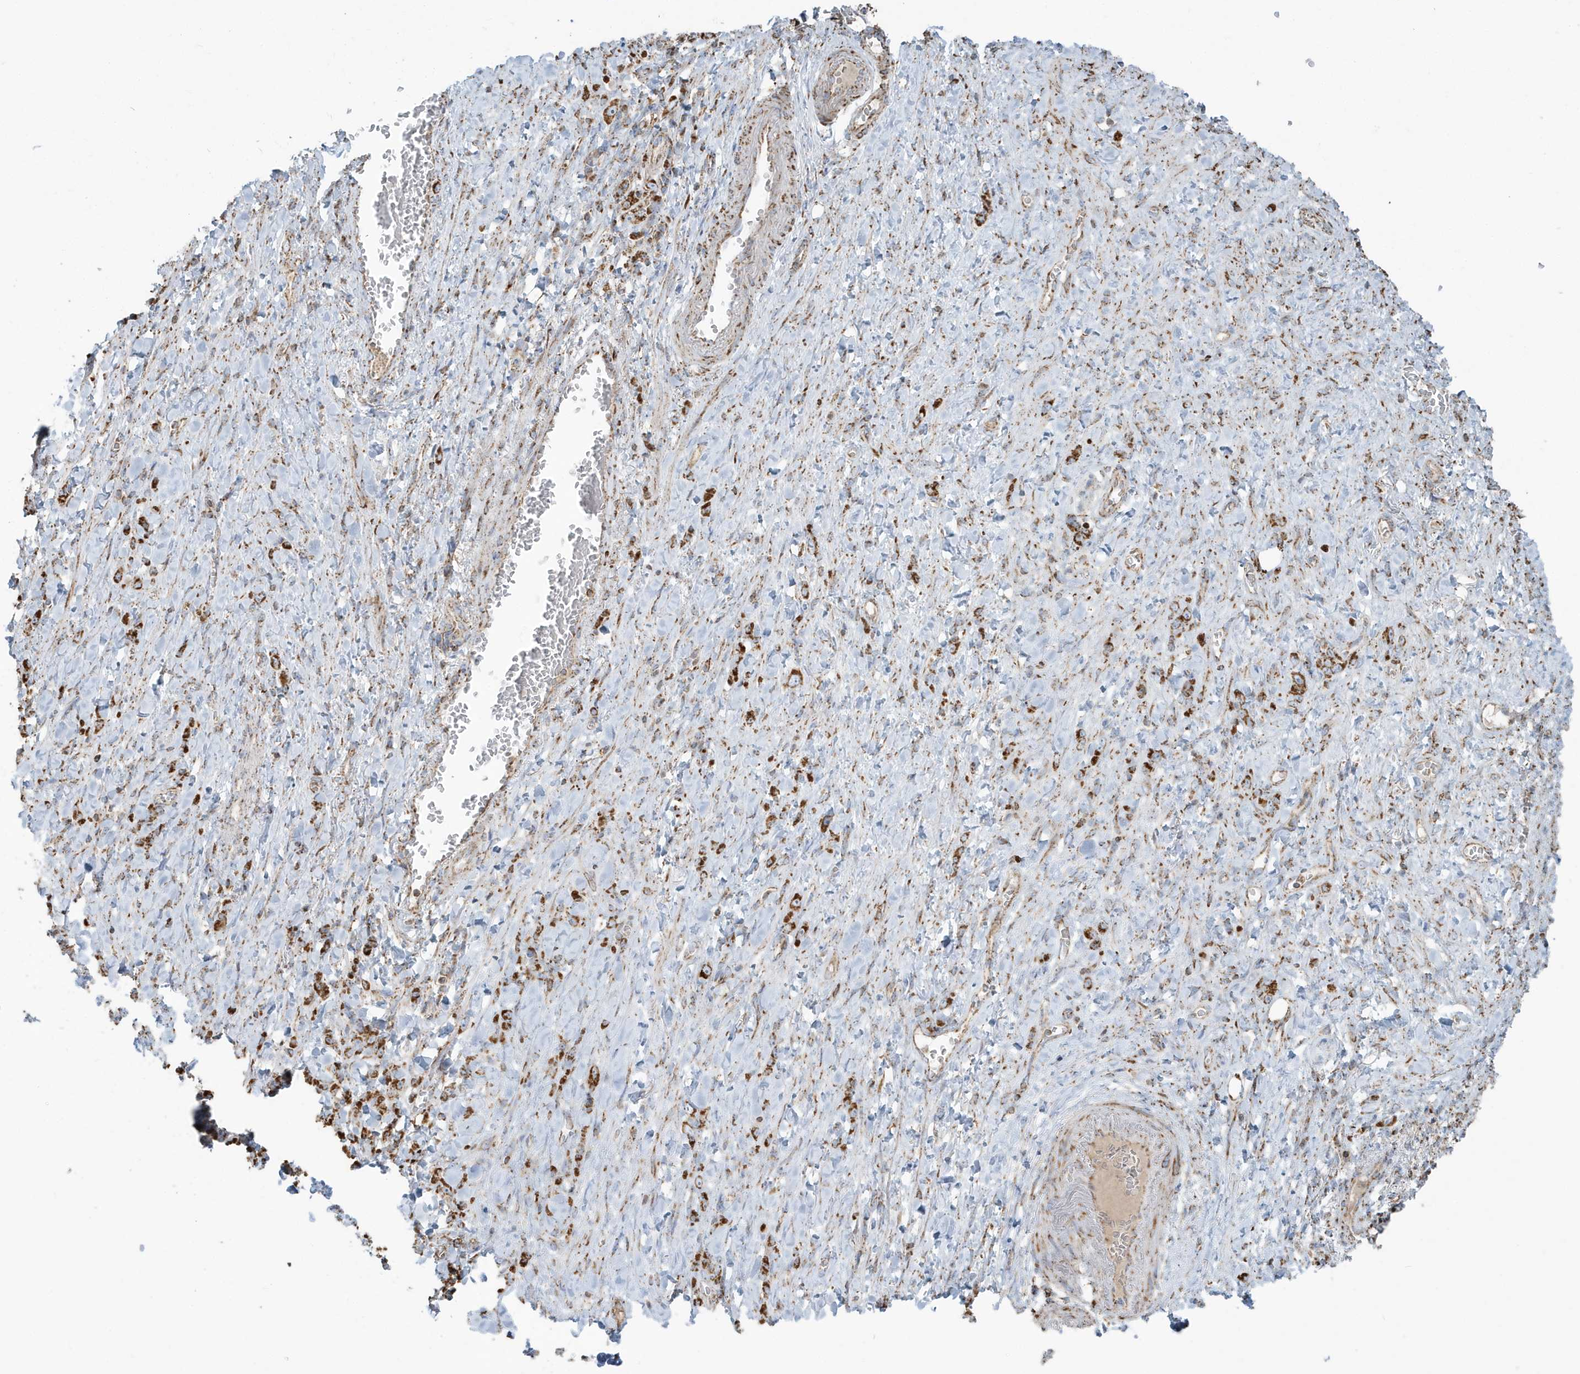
{"staining": {"intensity": "strong", "quantity": ">75%", "location": "cytoplasmic/membranous"}, "tissue": "stomach cancer", "cell_type": "Tumor cells", "image_type": "cancer", "snomed": [{"axis": "morphology", "description": "Normal tissue, NOS"}, {"axis": "morphology", "description": "Adenocarcinoma, NOS"}, {"axis": "topography", "description": "Stomach"}], "caption": "This micrograph exhibits adenocarcinoma (stomach) stained with IHC to label a protein in brown. The cytoplasmic/membranous of tumor cells show strong positivity for the protein. Nuclei are counter-stained blue.", "gene": "RAB11FIP3", "patient": {"sex": "male", "age": 82}}